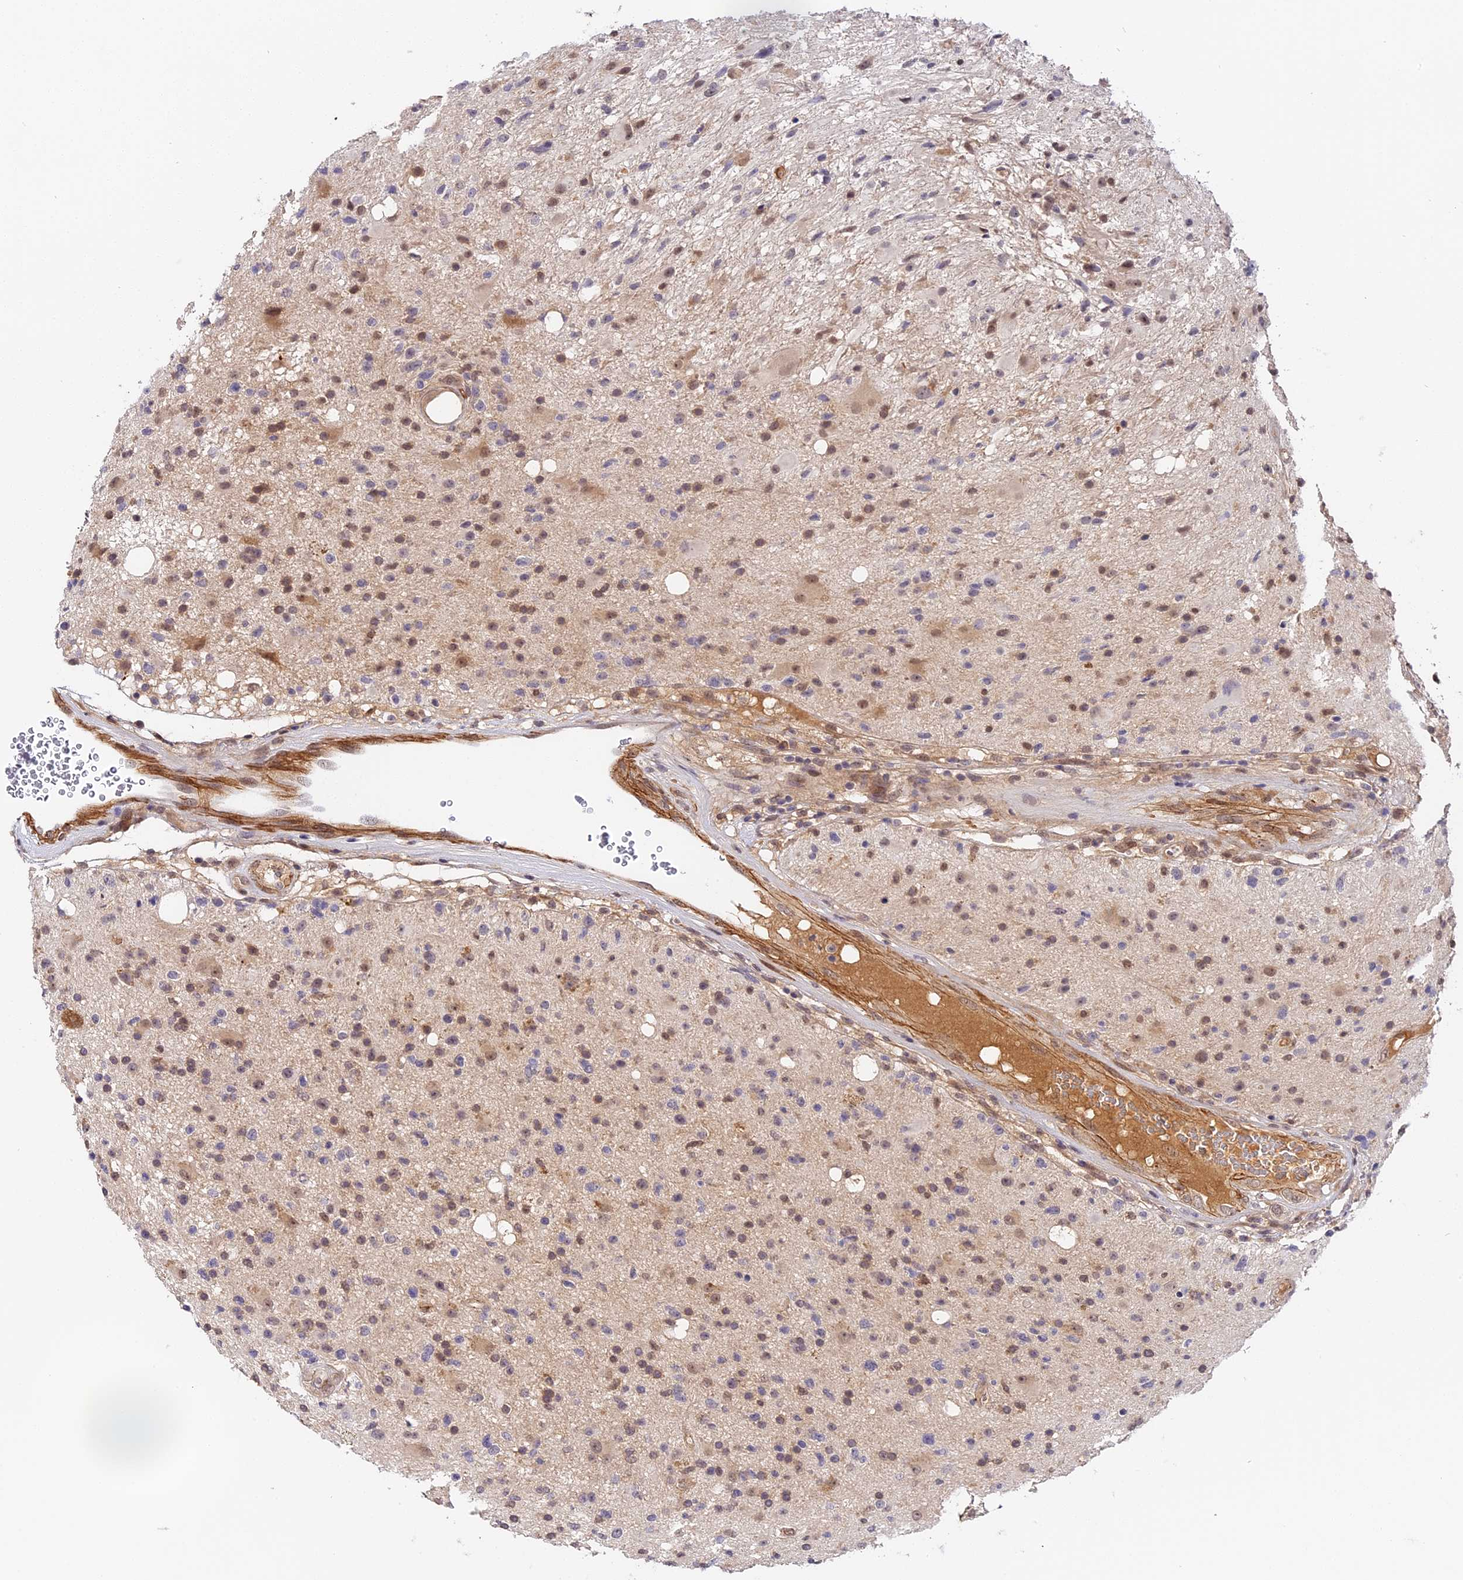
{"staining": {"intensity": "weak", "quantity": "<25%", "location": "nuclear"}, "tissue": "glioma", "cell_type": "Tumor cells", "image_type": "cancer", "snomed": [{"axis": "morphology", "description": "Glioma, malignant, High grade"}, {"axis": "topography", "description": "Brain"}], "caption": "DAB (3,3'-diaminobenzidine) immunohistochemical staining of human glioma reveals no significant staining in tumor cells.", "gene": "IMPACT", "patient": {"sex": "male", "age": 33}}